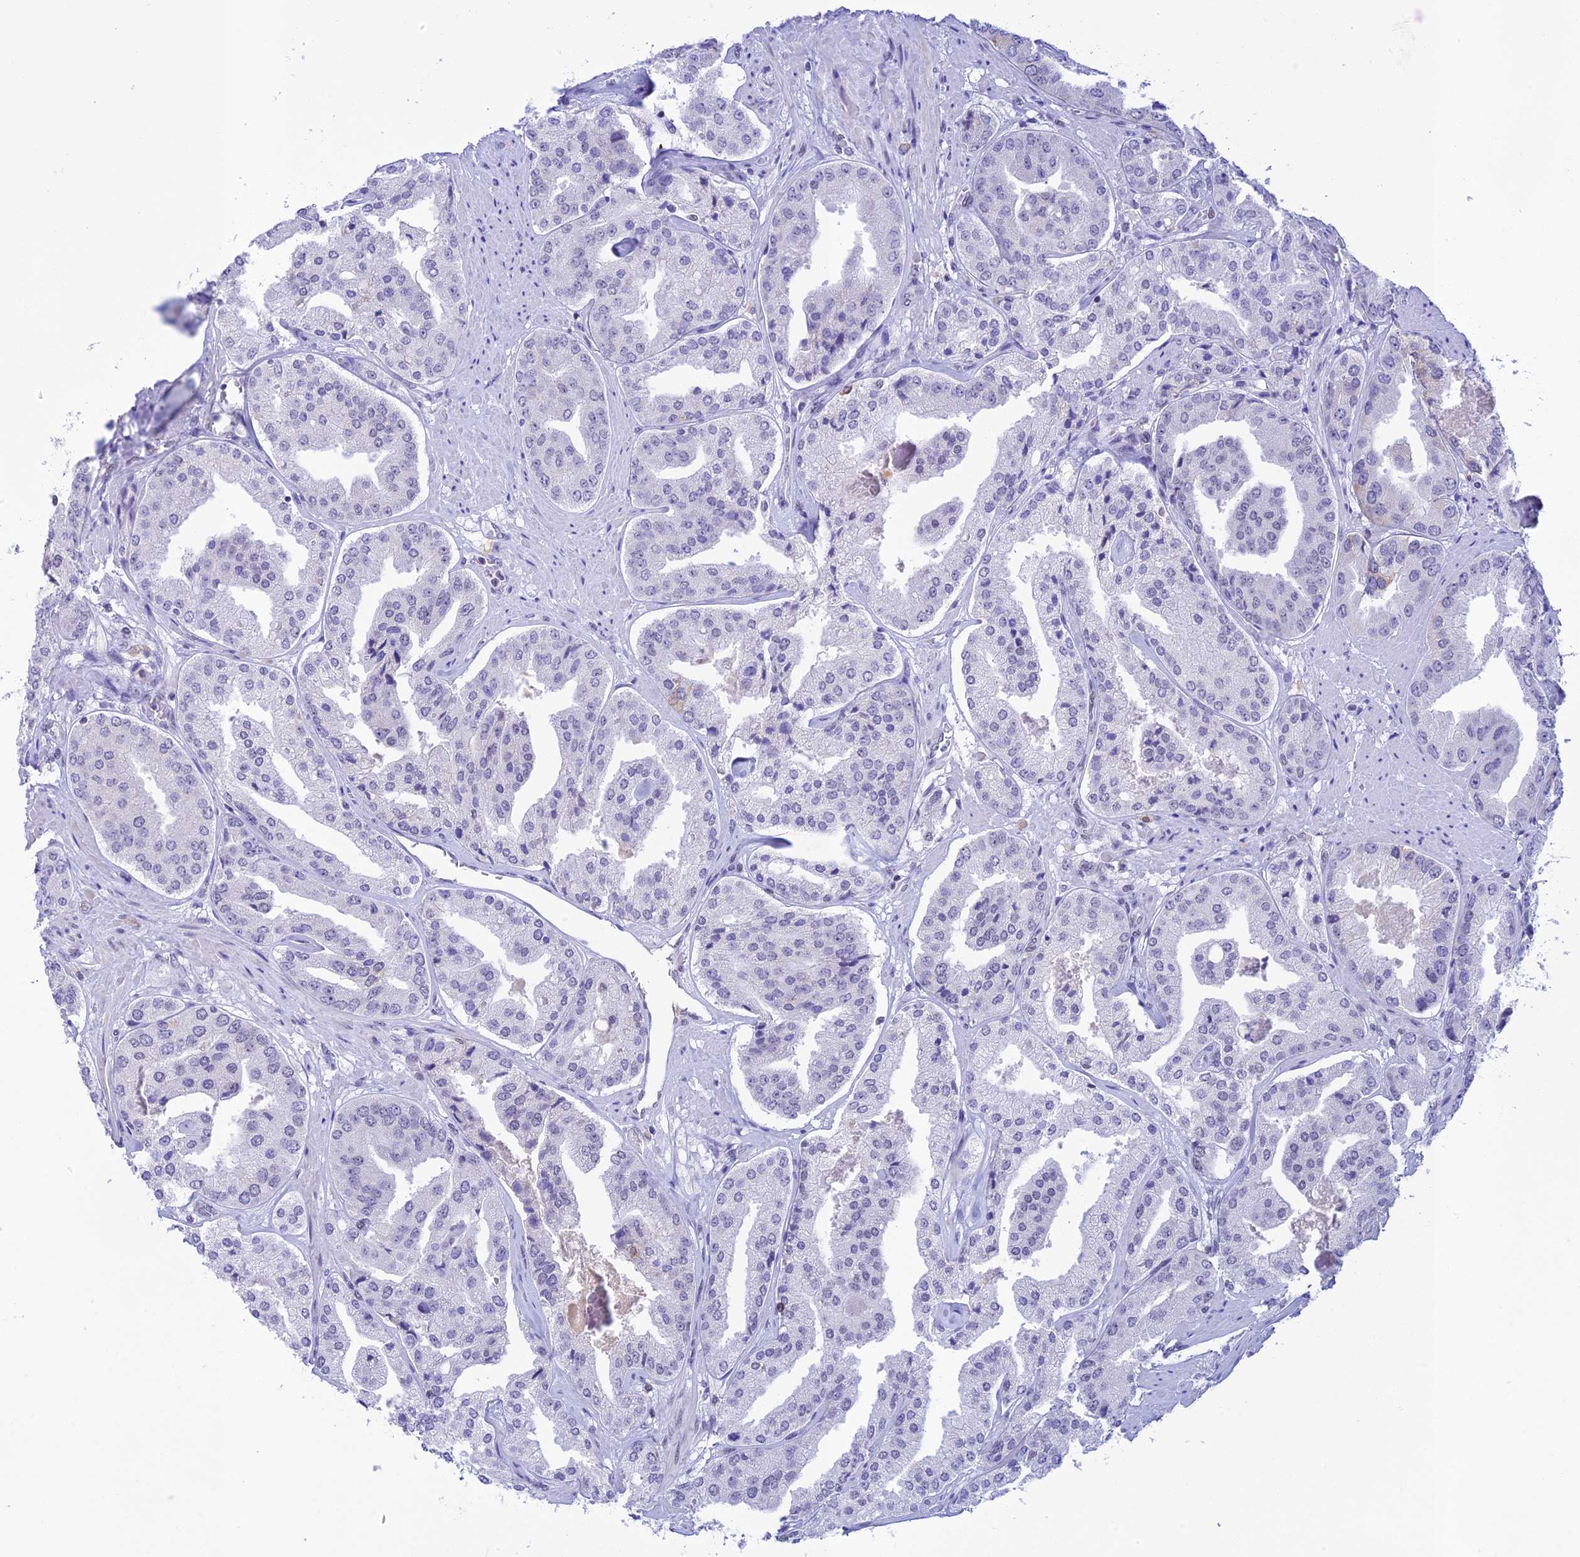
{"staining": {"intensity": "weak", "quantity": "<25%", "location": "cytoplasmic/membranous"}, "tissue": "prostate cancer", "cell_type": "Tumor cells", "image_type": "cancer", "snomed": [{"axis": "morphology", "description": "Adenocarcinoma, High grade"}, {"axis": "topography", "description": "Prostate"}], "caption": "This image is of high-grade adenocarcinoma (prostate) stained with immunohistochemistry to label a protein in brown with the nuclei are counter-stained blue. There is no expression in tumor cells.", "gene": "THAP11", "patient": {"sex": "male", "age": 63}}